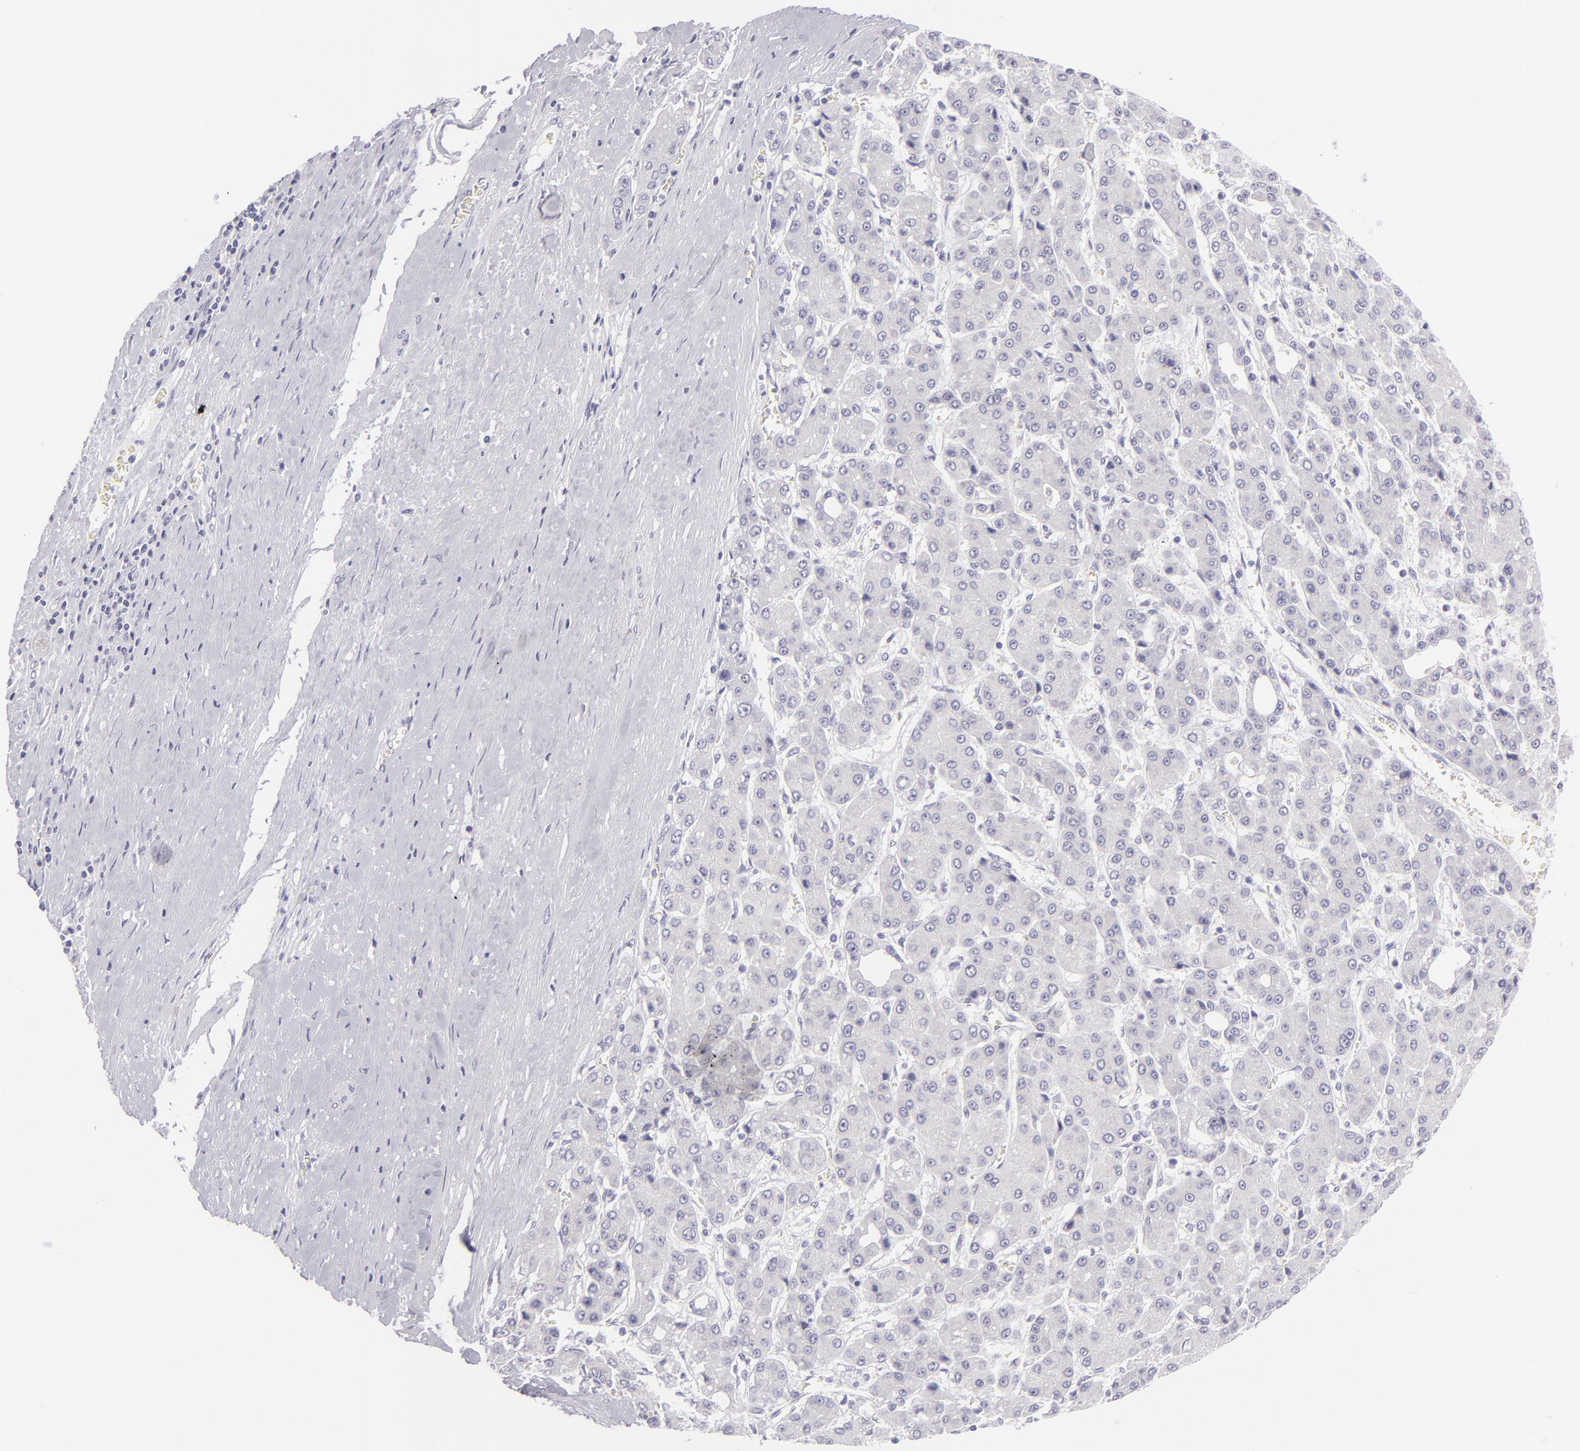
{"staining": {"intensity": "negative", "quantity": "none", "location": "none"}, "tissue": "liver cancer", "cell_type": "Tumor cells", "image_type": "cancer", "snomed": [{"axis": "morphology", "description": "Carcinoma, Hepatocellular, NOS"}, {"axis": "topography", "description": "Liver"}], "caption": "Human liver hepatocellular carcinoma stained for a protein using immunohistochemistry reveals no staining in tumor cells.", "gene": "DLG4", "patient": {"sex": "male", "age": 69}}